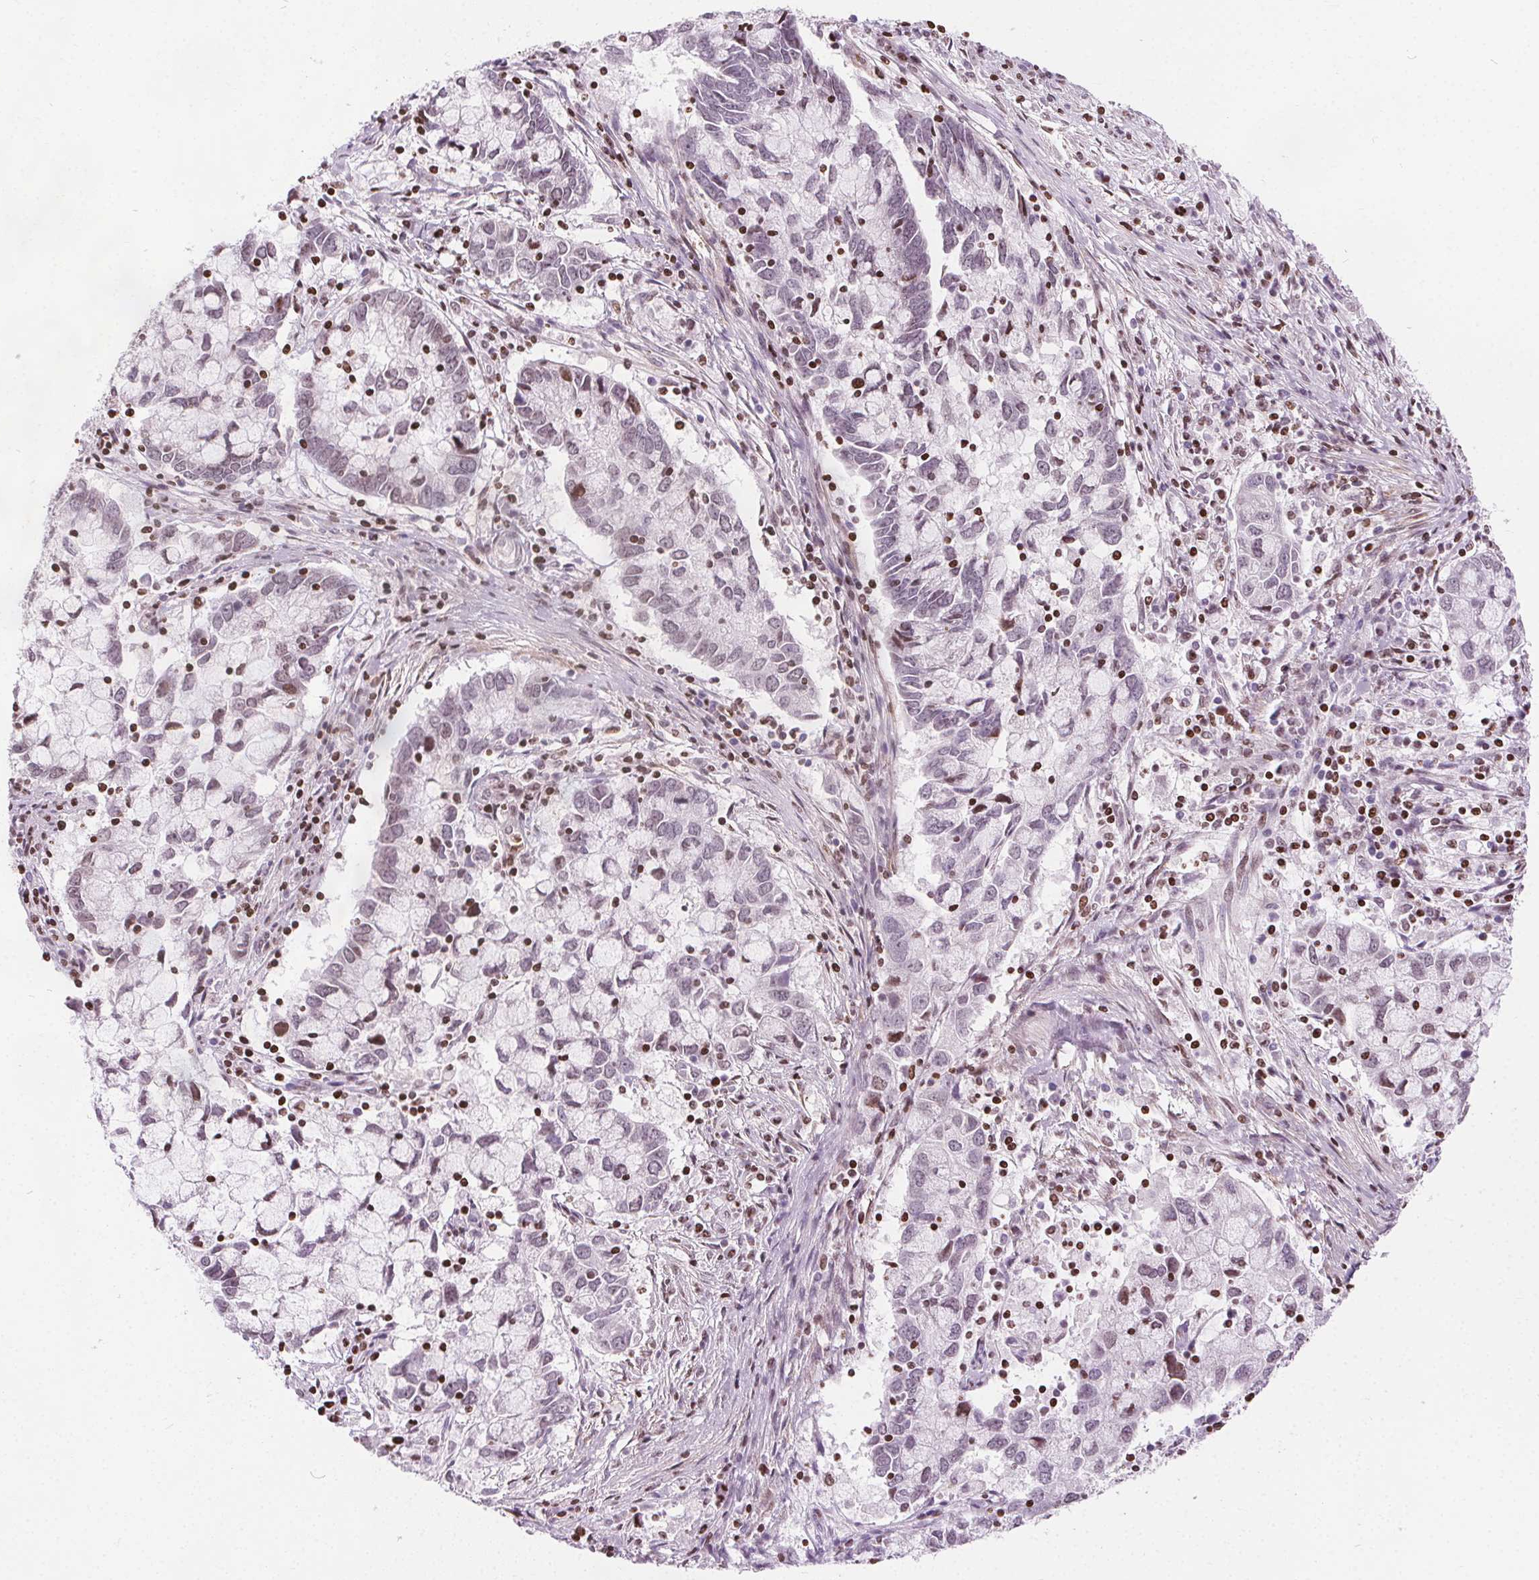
{"staining": {"intensity": "weak", "quantity": "<25%", "location": "nuclear"}, "tissue": "cervical cancer", "cell_type": "Tumor cells", "image_type": "cancer", "snomed": [{"axis": "morphology", "description": "Adenocarcinoma, NOS"}, {"axis": "topography", "description": "Cervix"}], "caption": "Immunohistochemistry (IHC) photomicrograph of human cervical cancer (adenocarcinoma) stained for a protein (brown), which reveals no positivity in tumor cells.", "gene": "ISLR2", "patient": {"sex": "female", "age": 40}}